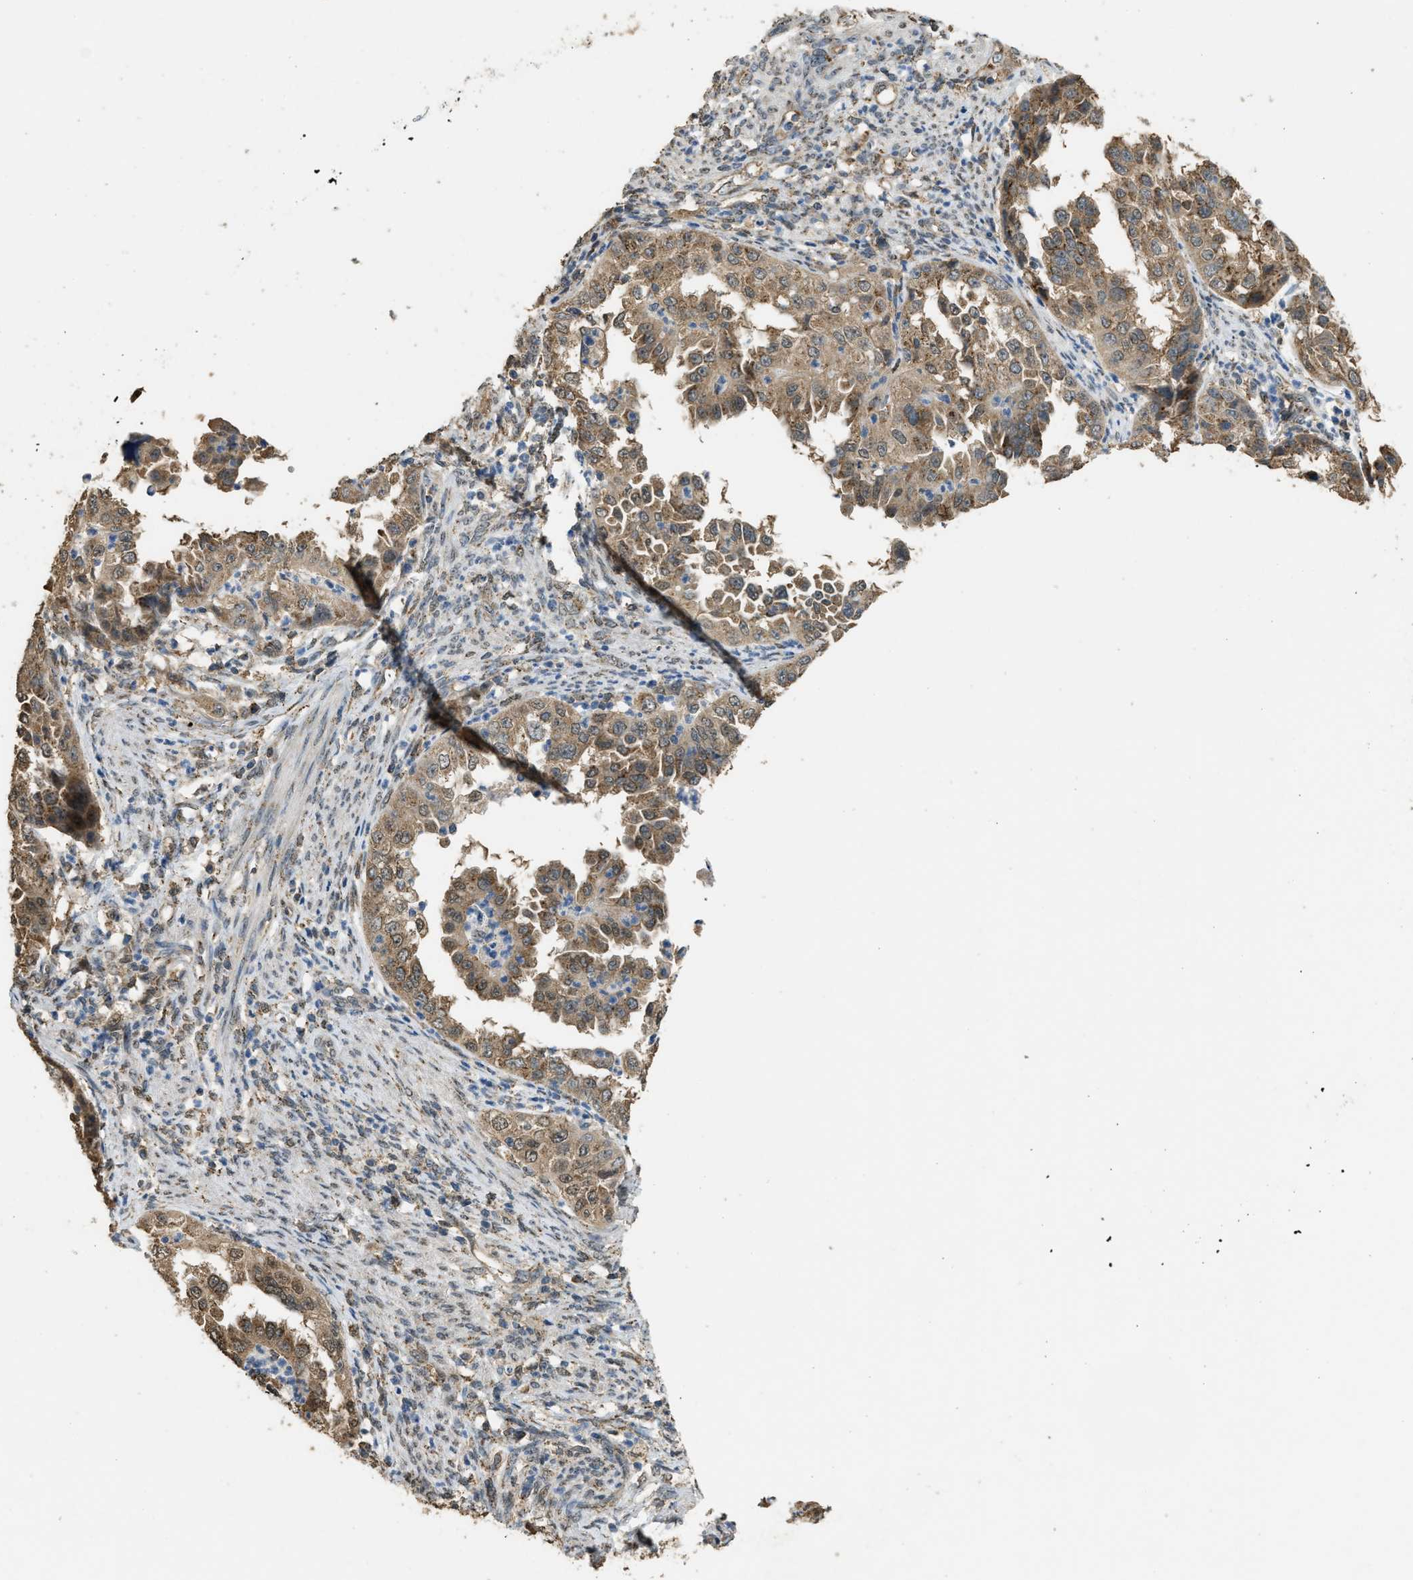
{"staining": {"intensity": "moderate", "quantity": ">75%", "location": "cytoplasmic/membranous"}, "tissue": "endometrial cancer", "cell_type": "Tumor cells", "image_type": "cancer", "snomed": [{"axis": "morphology", "description": "Adenocarcinoma, NOS"}, {"axis": "topography", "description": "Endometrium"}], "caption": "Moderate cytoplasmic/membranous staining for a protein is present in approximately >75% of tumor cells of endometrial cancer (adenocarcinoma) using immunohistochemistry (IHC).", "gene": "IPO7", "patient": {"sex": "female", "age": 85}}